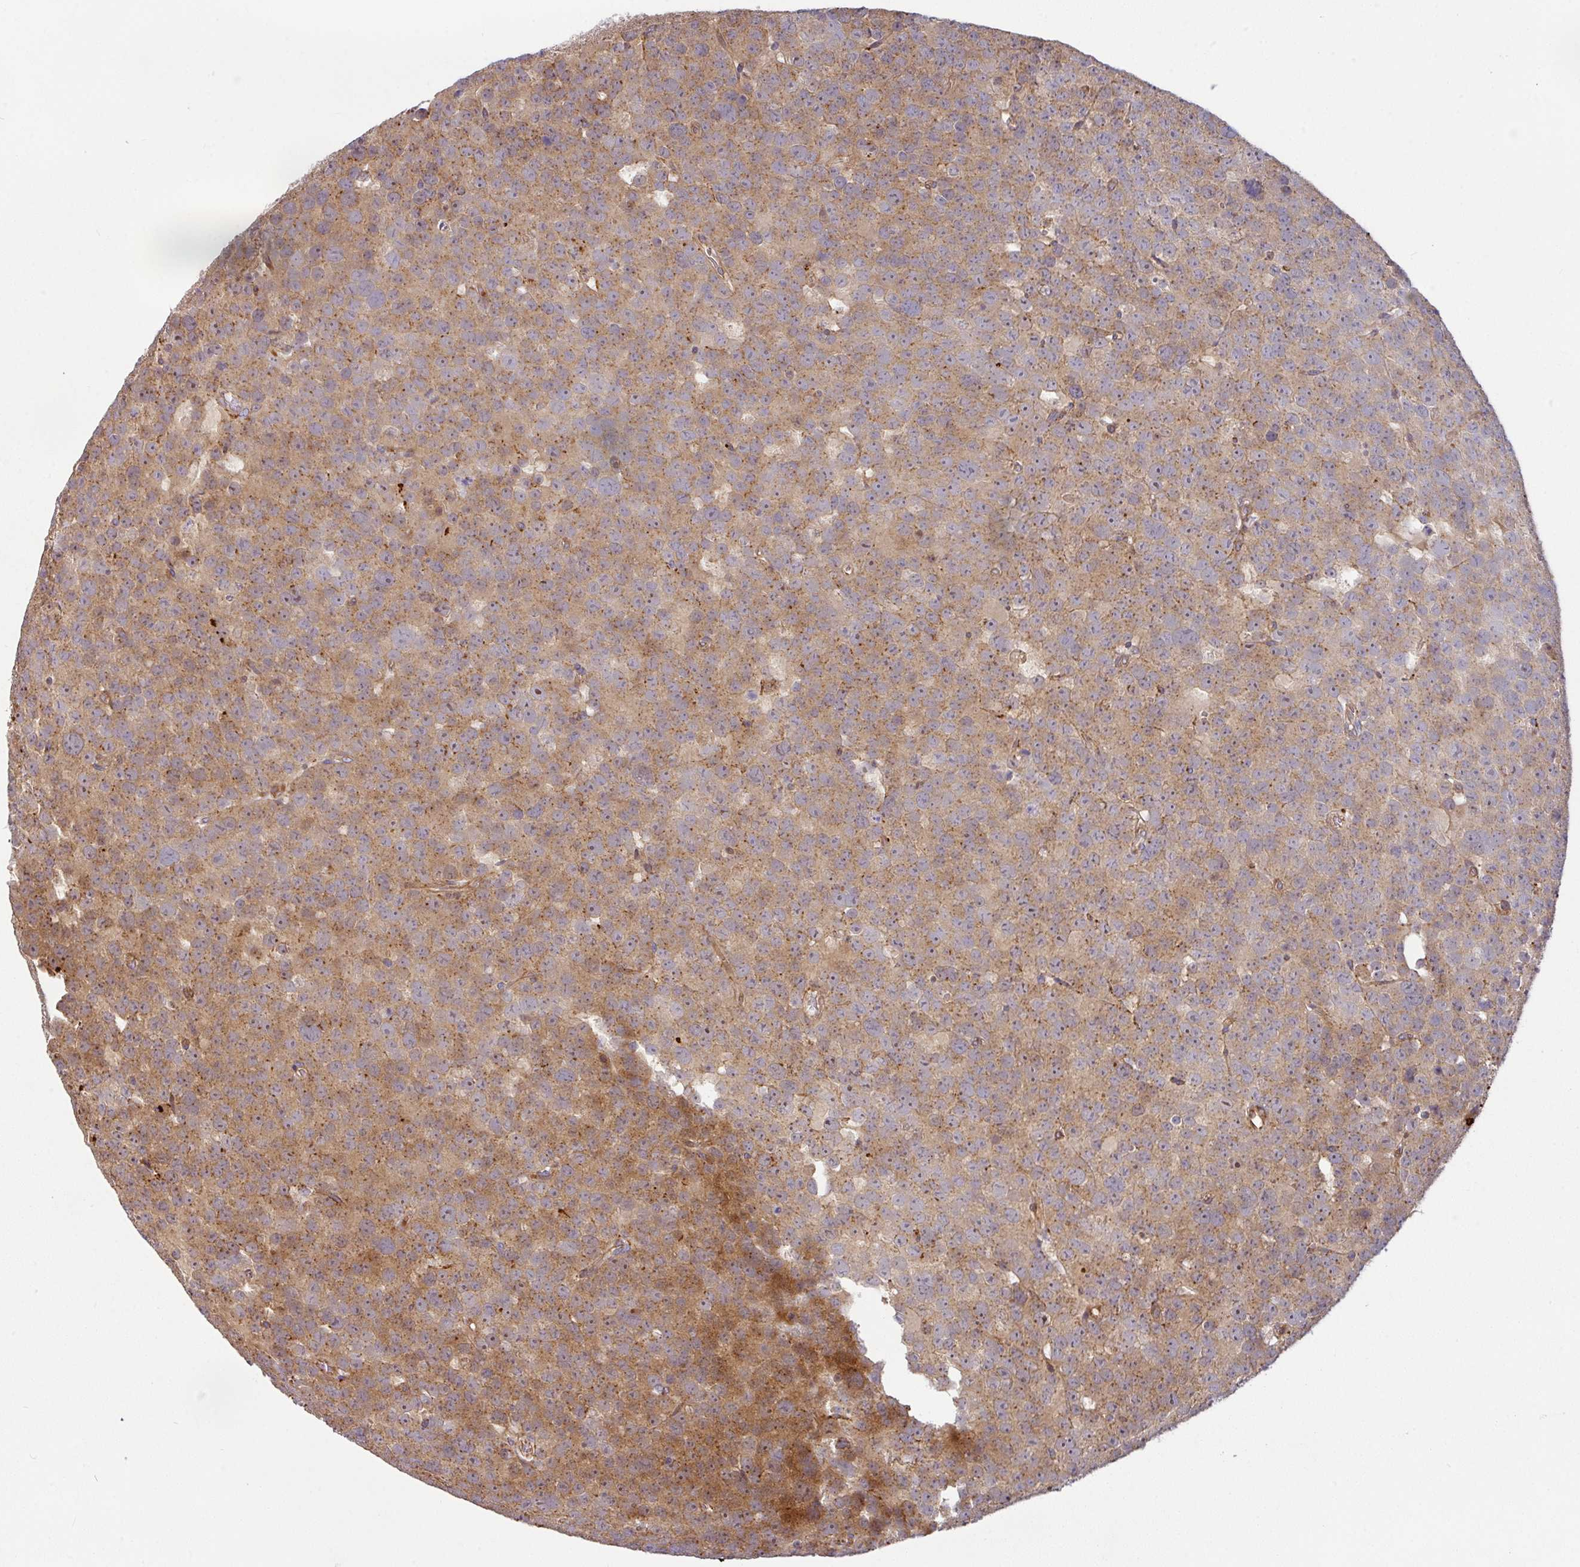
{"staining": {"intensity": "moderate", "quantity": ">75%", "location": "cytoplasmic/membranous"}, "tissue": "testis cancer", "cell_type": "Tumor cells", "image_type": "cancer", "snomed": [{"axis": "morphology", "description": "Seminoma, NOS"}, {"axis": "topography", "description": "Testis"}], "caption": "A histopathology image of human testis seminoma stained for a protein shows moderate cytoplasmic/membranous brown staining in tumor cells.", "gene": "CASP2", "patient": {"sex": "male", "age": 71}}